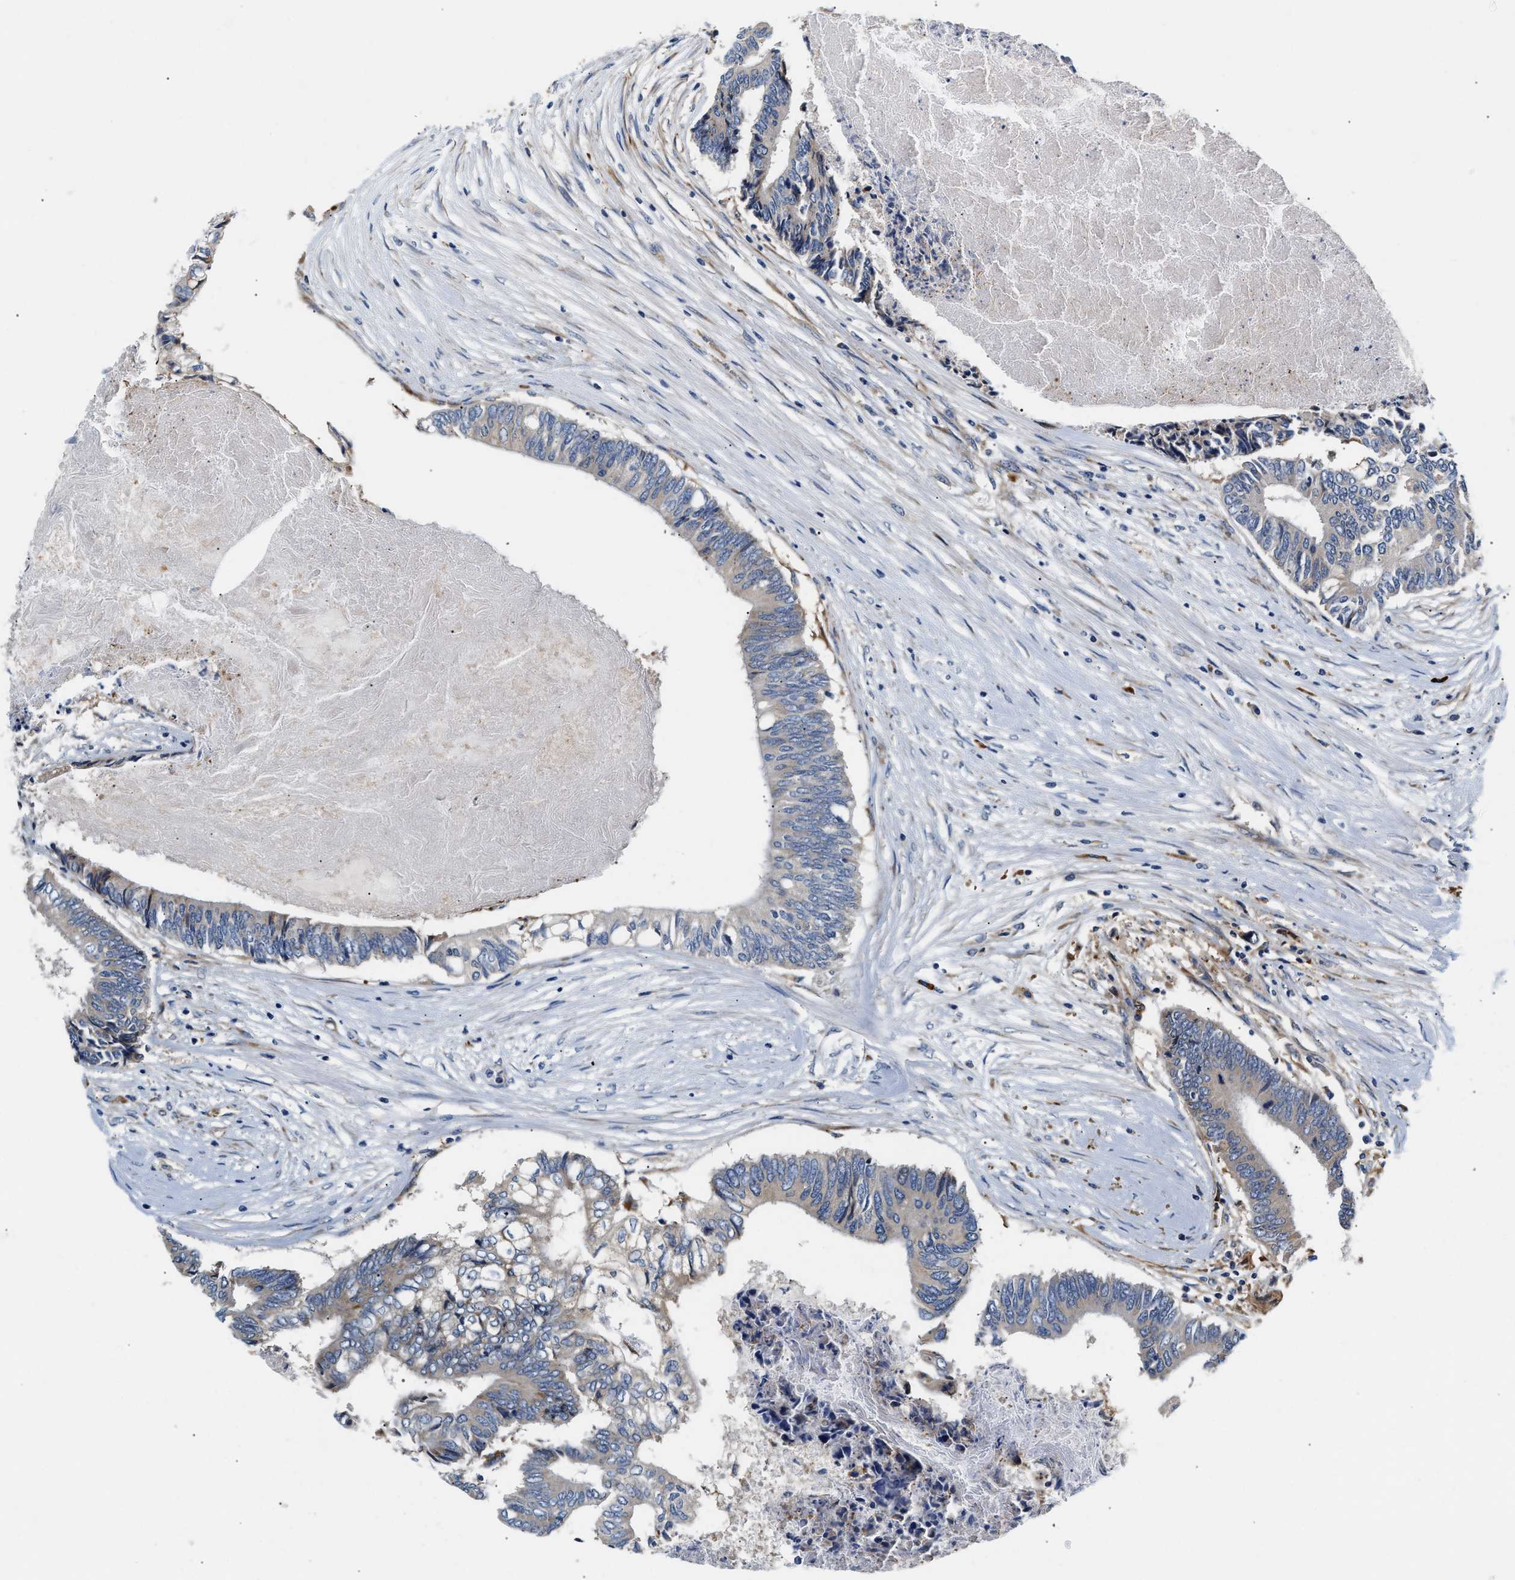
{"staining": {"intensity": "weak", "quantity": "<25%", "location": "cytoplasmic/membranous"}, "tissue": "colorectal cancer", "cell_type": "Tumor cells", "image_type": "cancer", "snomed": [{"axis": "morphology", "description": "Adenocarcinoma, NOS"}, {"axis": "topography", "description": "Rectum"}], "caption": "The immunohistochemistry image has no significant positivity in tumor cells of colorectal adenocarcinoma tissue.", "gene": "IFT74", "patient": {"sex": "male", "age": 63}}